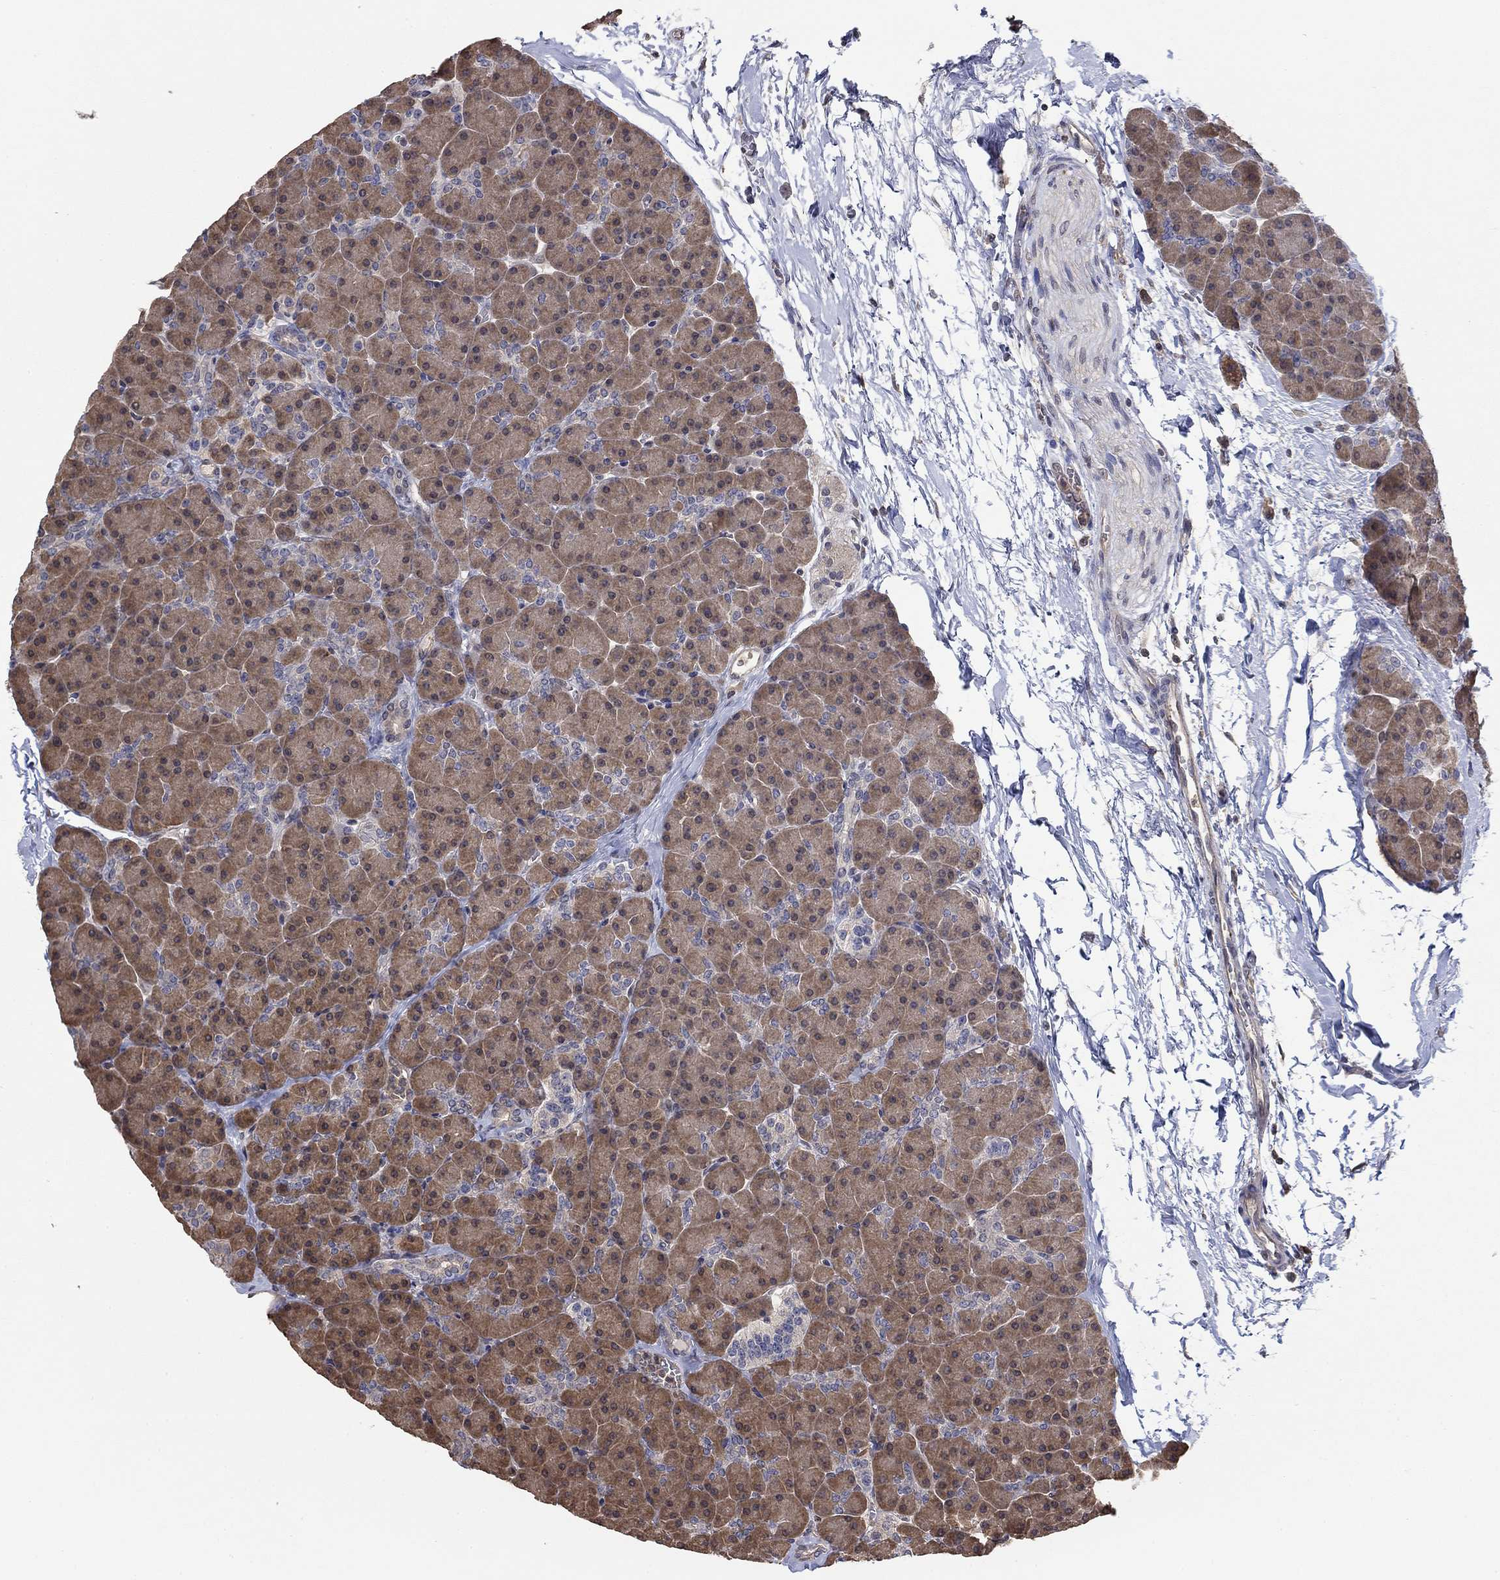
{"staining": {"intensity": "moderate", "quantity": ">75%", "location": "cytoplasmic/membranous"}, "tissue": "pancreas", "cell_type": "Exocrine glandular cells", "image_type": "normal", "snomed": [{"axis": "morphology", "description": "Normal tissue, NOS"}, {"axis": "topography", "description": "Pancreas"}], "caption": "IHC staining of normal pancreas, which reveals medium levels of moderate cytoplasmic/membranous expression in about >75% of exocrine glandular cells indicating moderate cytoplasmic/membranous protein staining. The staining was performed using DAB (3,3'-diaminobenzidine) (brown) for protein detection and nuclei were counterstained in hematoxylin (blue).", "gene": "RNF114", "patient": {"sex": "female", "age": 44}}